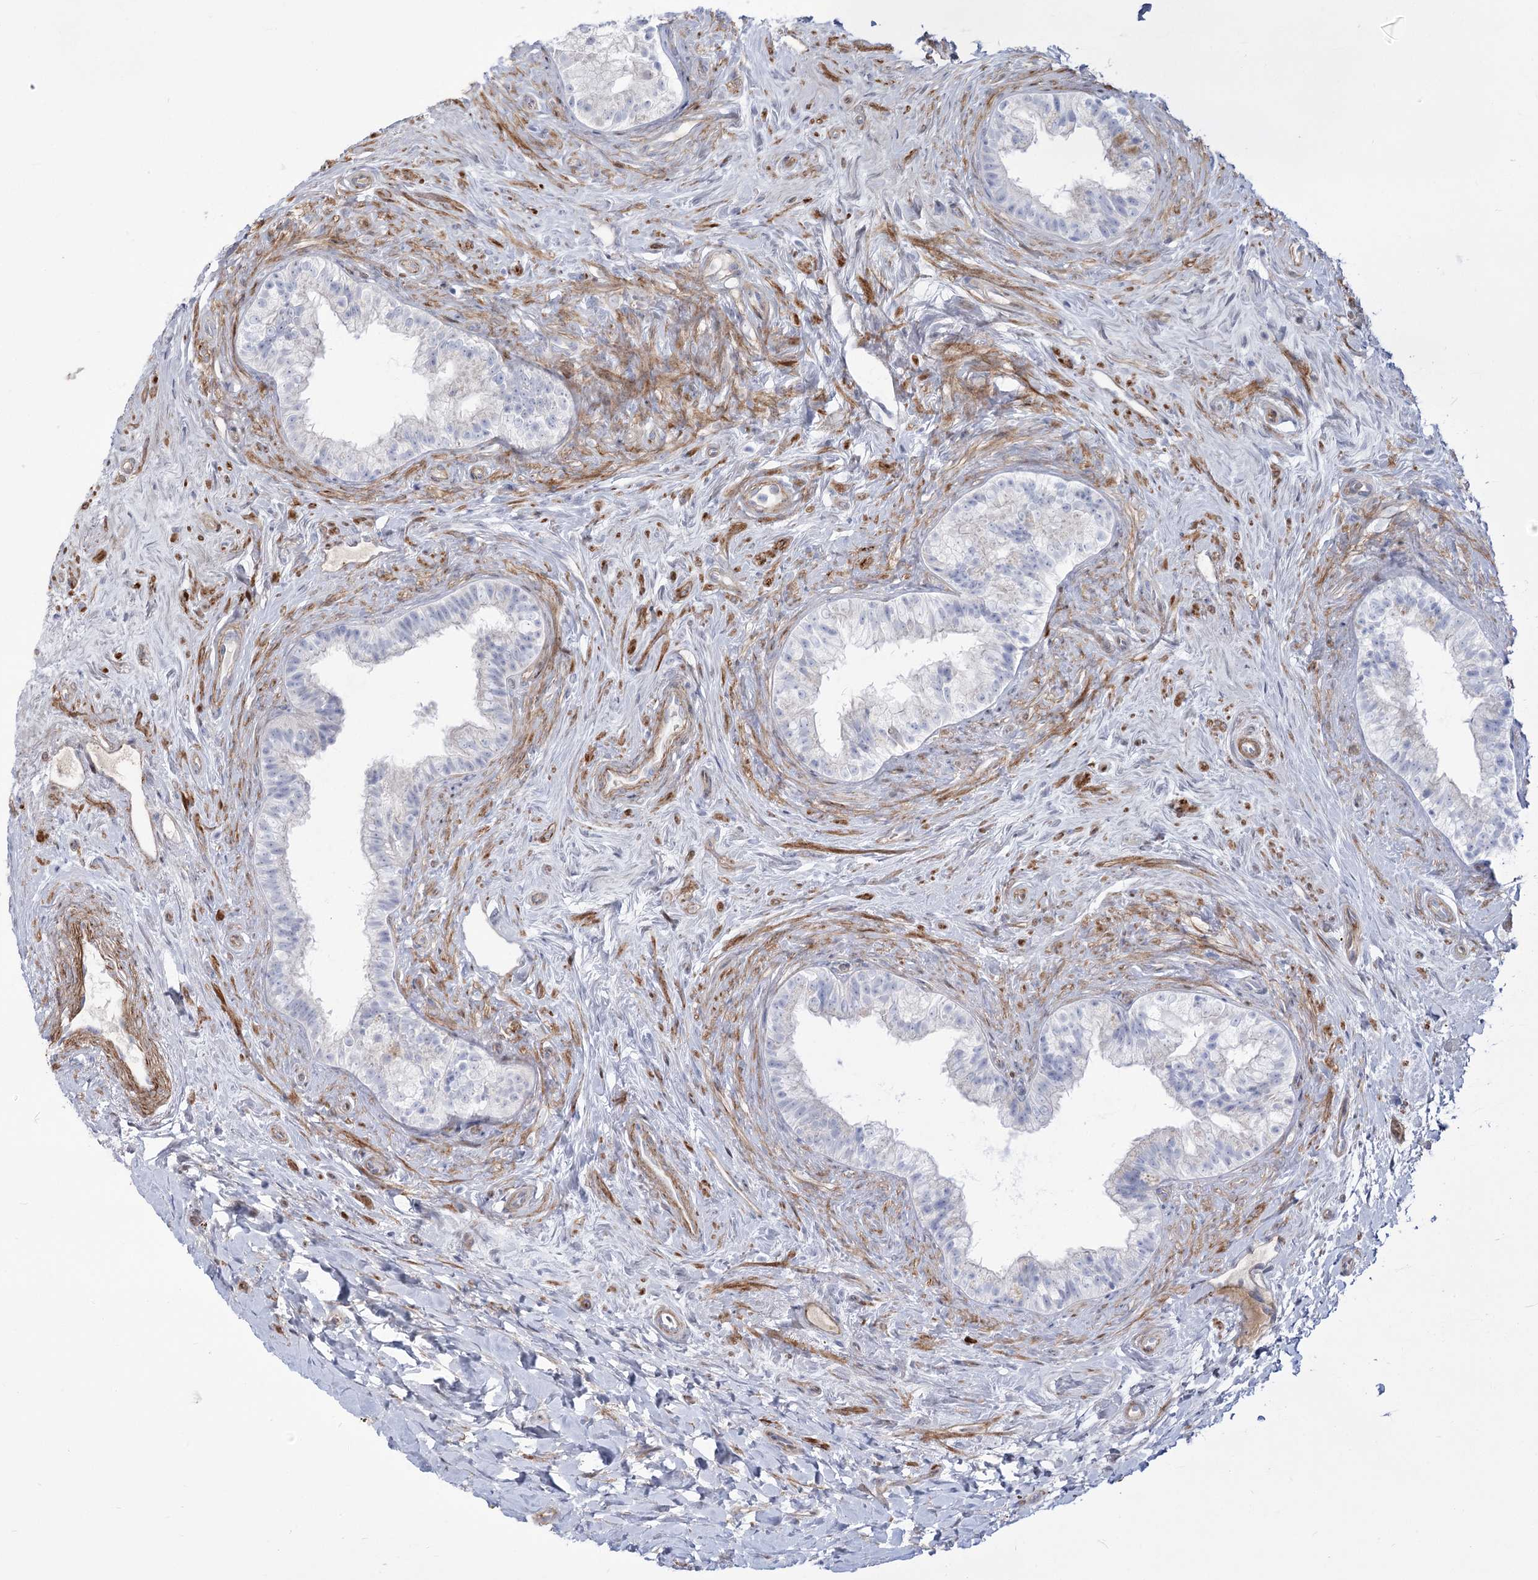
{"staining": {"intensity": "negative", "quantity": "none", "location": "none"}, "tissue": "epididymis", "cell_type": "Glandular cells", "image_type": "normal", "snomed": [{"axis": "morphology", "description": "Normal tissue, NOS"}, {"axis": "topography", "description": "Epididymis"}], "caption": "DAB immunohistochemical staining of benign human epididymis displays no significant positivity in glandular cells.", "gene": "ANKRD23", "patient": {"sex": "male", "age": 84}}